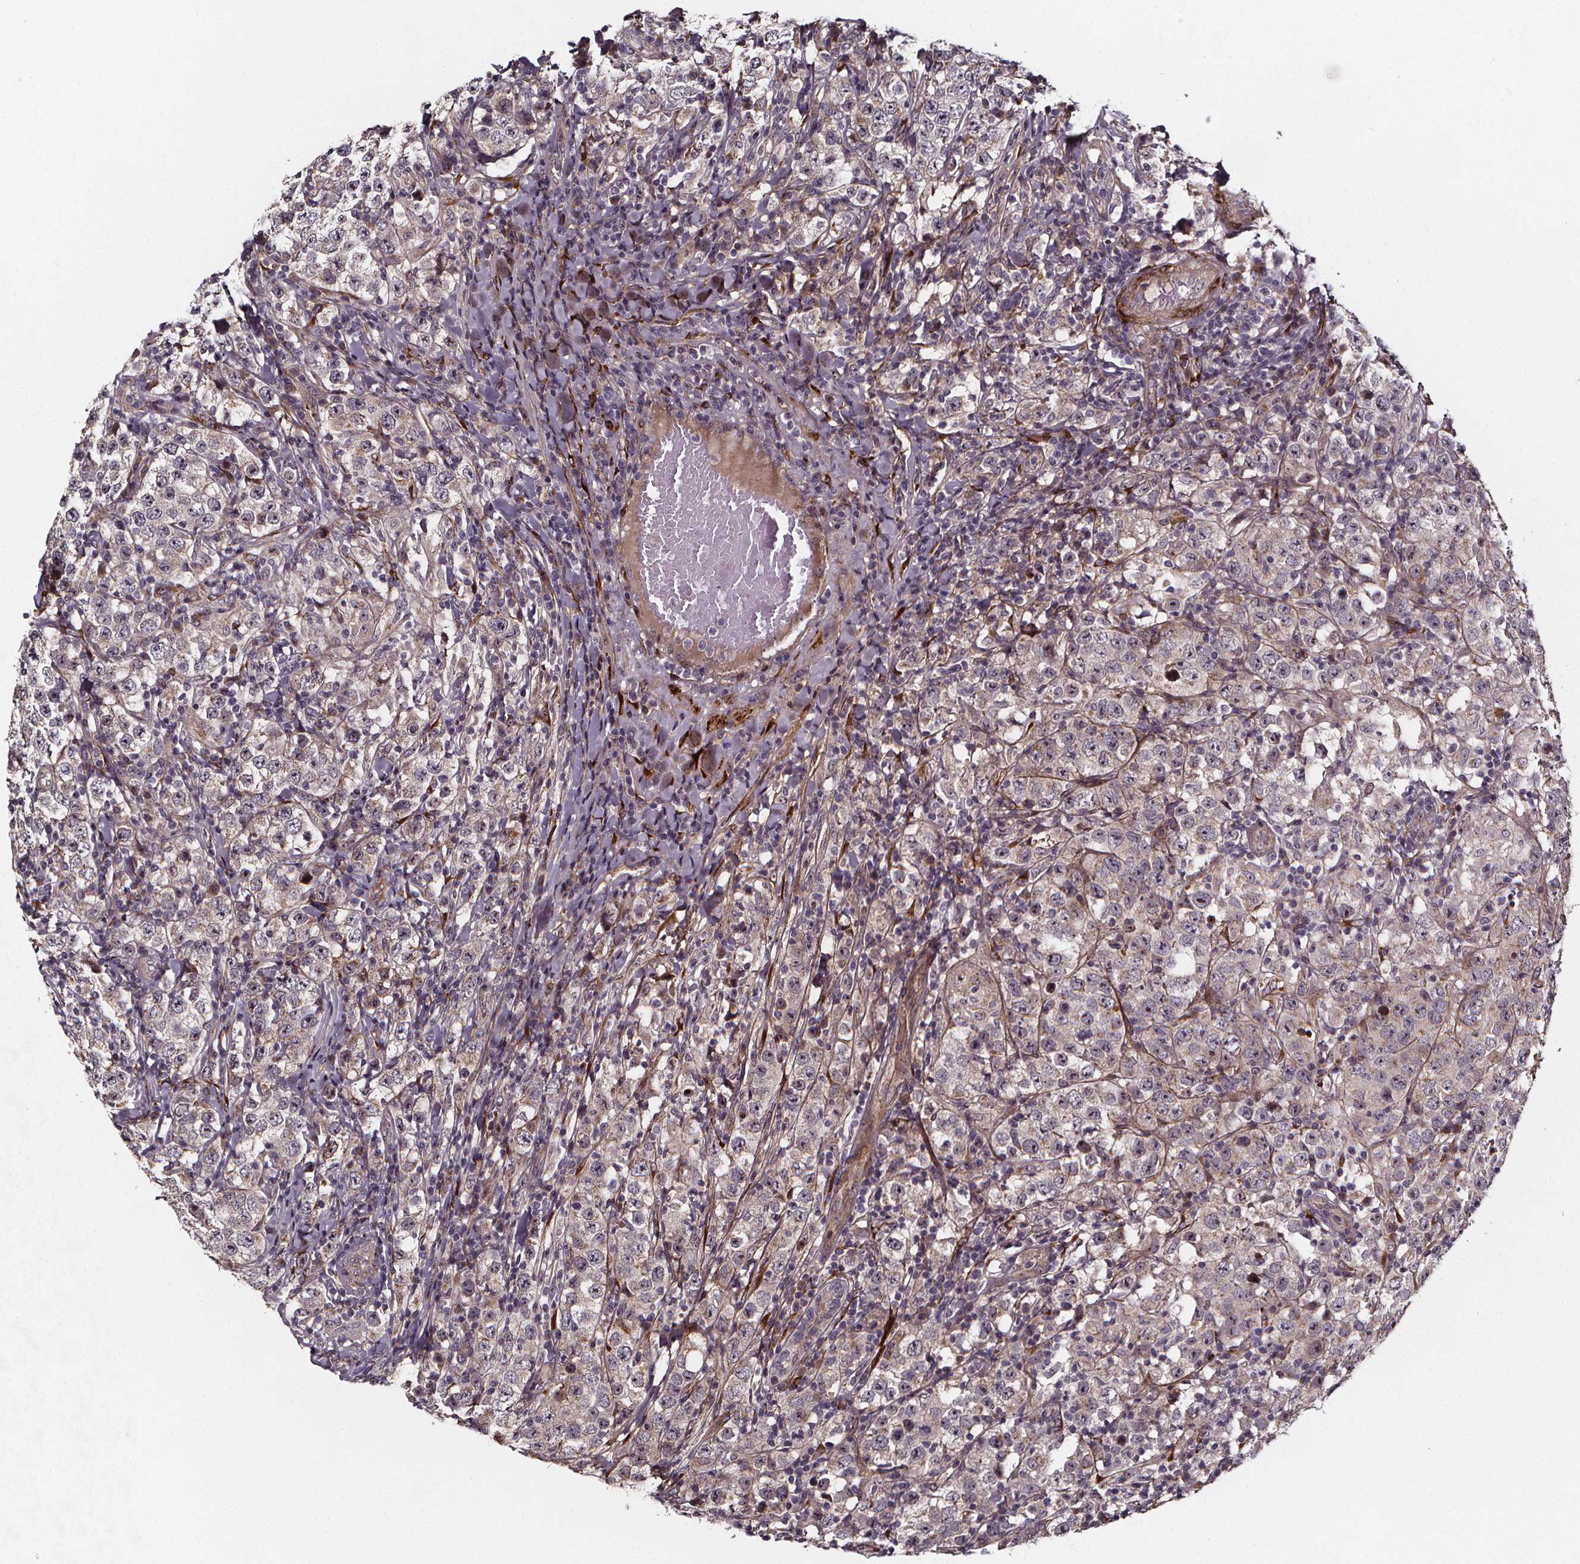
{"staining": {"intensity": "negative", "quantity": "none", "location": "none"}, "tissue": "testis cancer", "cell_type": "Tumor cells", "image_type": "cancer", "snomed": [{"axis": "morphology", "description": "Seminoma, NOS"}, {"axis": "morphology", "description": "Carcinoma, Embryonal, NOS"}, {"axis": "topography", "description": "Testis"}], "caption": "Protein analysis of testis cancer displays no significant positivity in tumor cells. (Stains: DAB immunohistochemistry (IHC) with hematoxylin counter stain, Microscopy: brightfield microscopy at high magnification).", "gene": "AEBP1", "patient": {"sex": "male", "age": 41}}